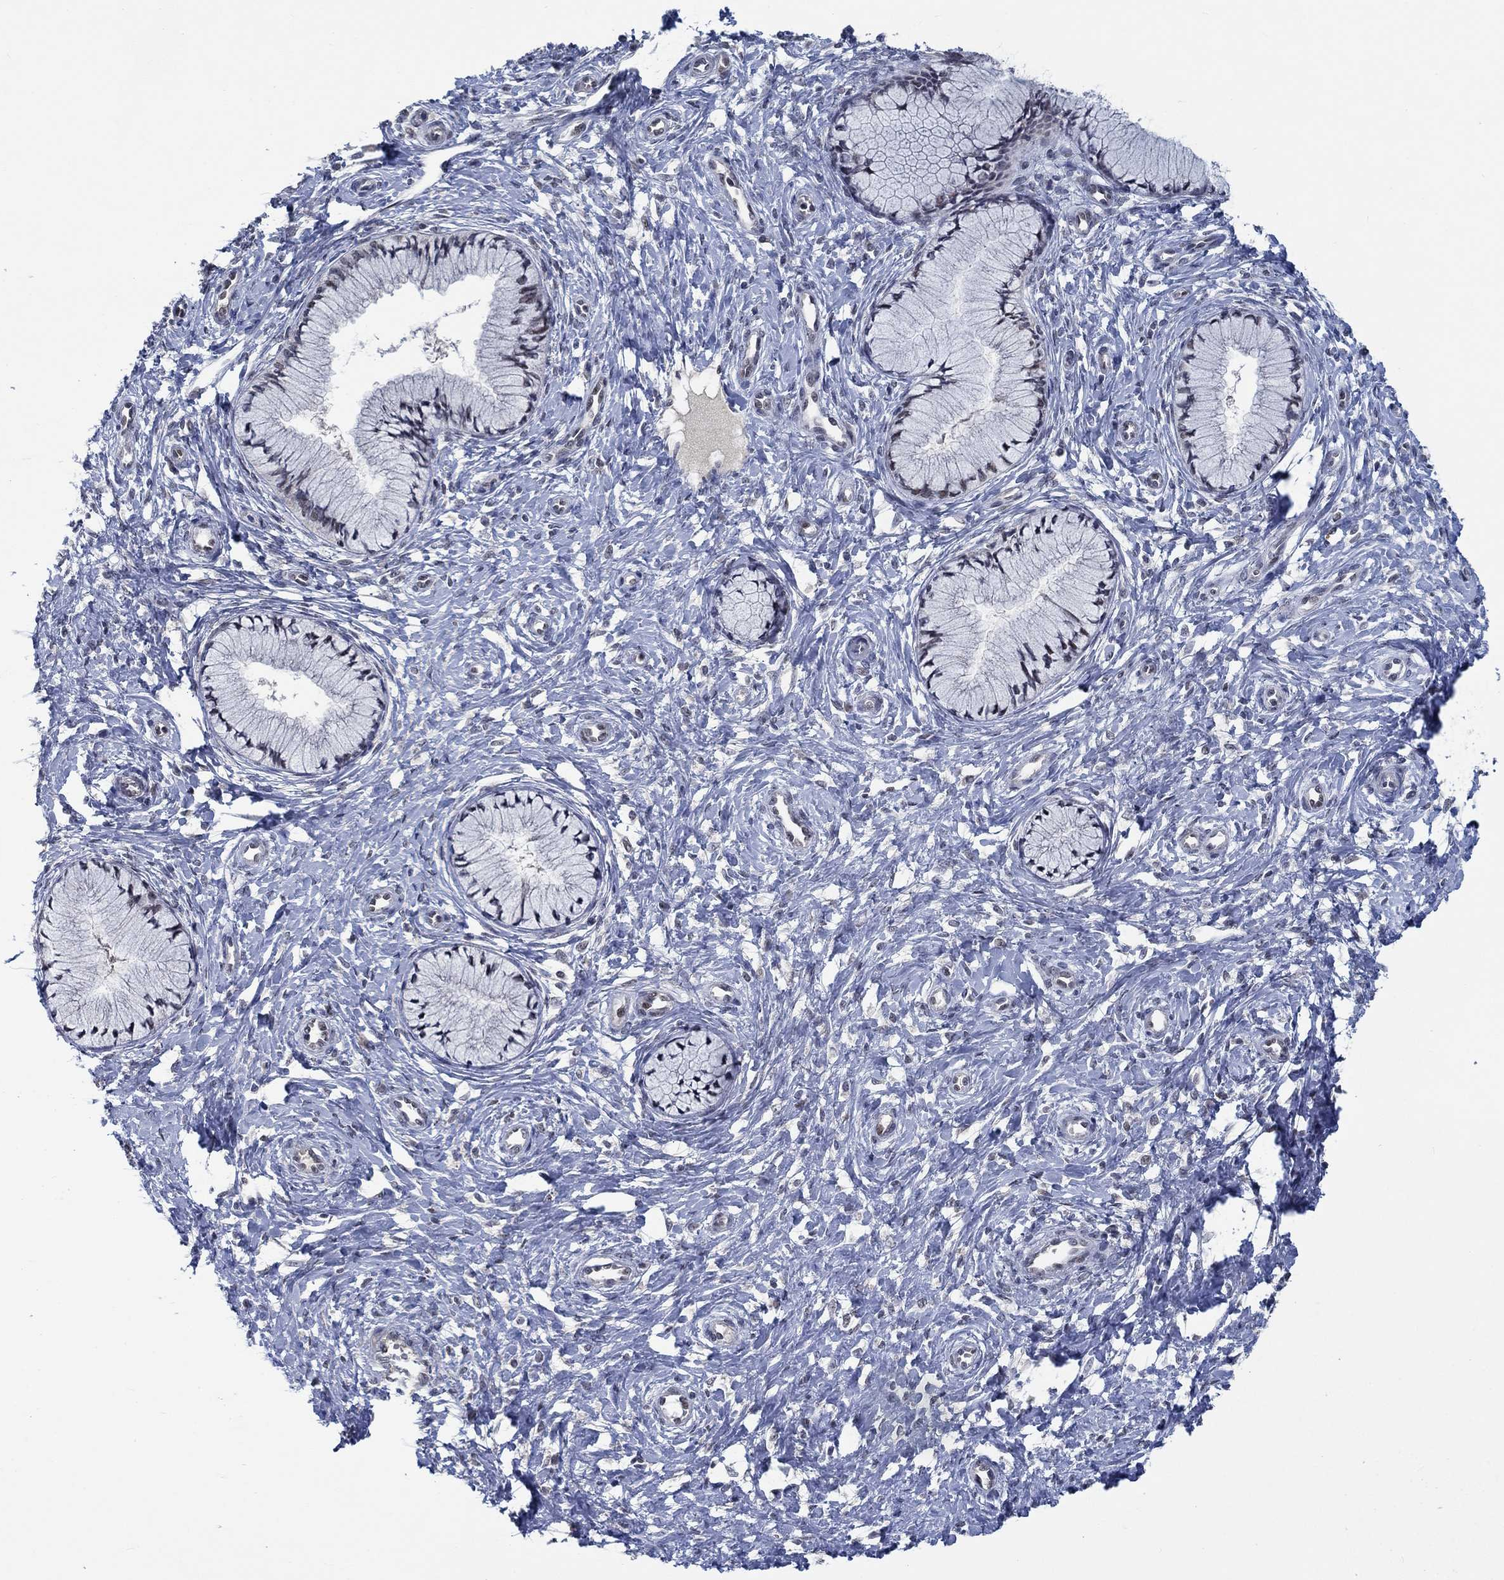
{"staining": {"intensity": "negative", "quantity": "none", "location": "none"}, "tissue": "cervix", "cell_type": "Glandular cells", "image_type": "normal", "snomed": [{"axis": "morphology", "description": "Normal tissue, NOS"}, {"axis": "topography", "description": "Cervix"}], "caption": "IHC histopathology image of benign cervix: human cervix stained with DAB (3,3'-diaminobenzidine) demonstrates no significant protein expression in glandular cells.", "gene": "HTN1", "patient": {"sex": "female", "age": 37}}